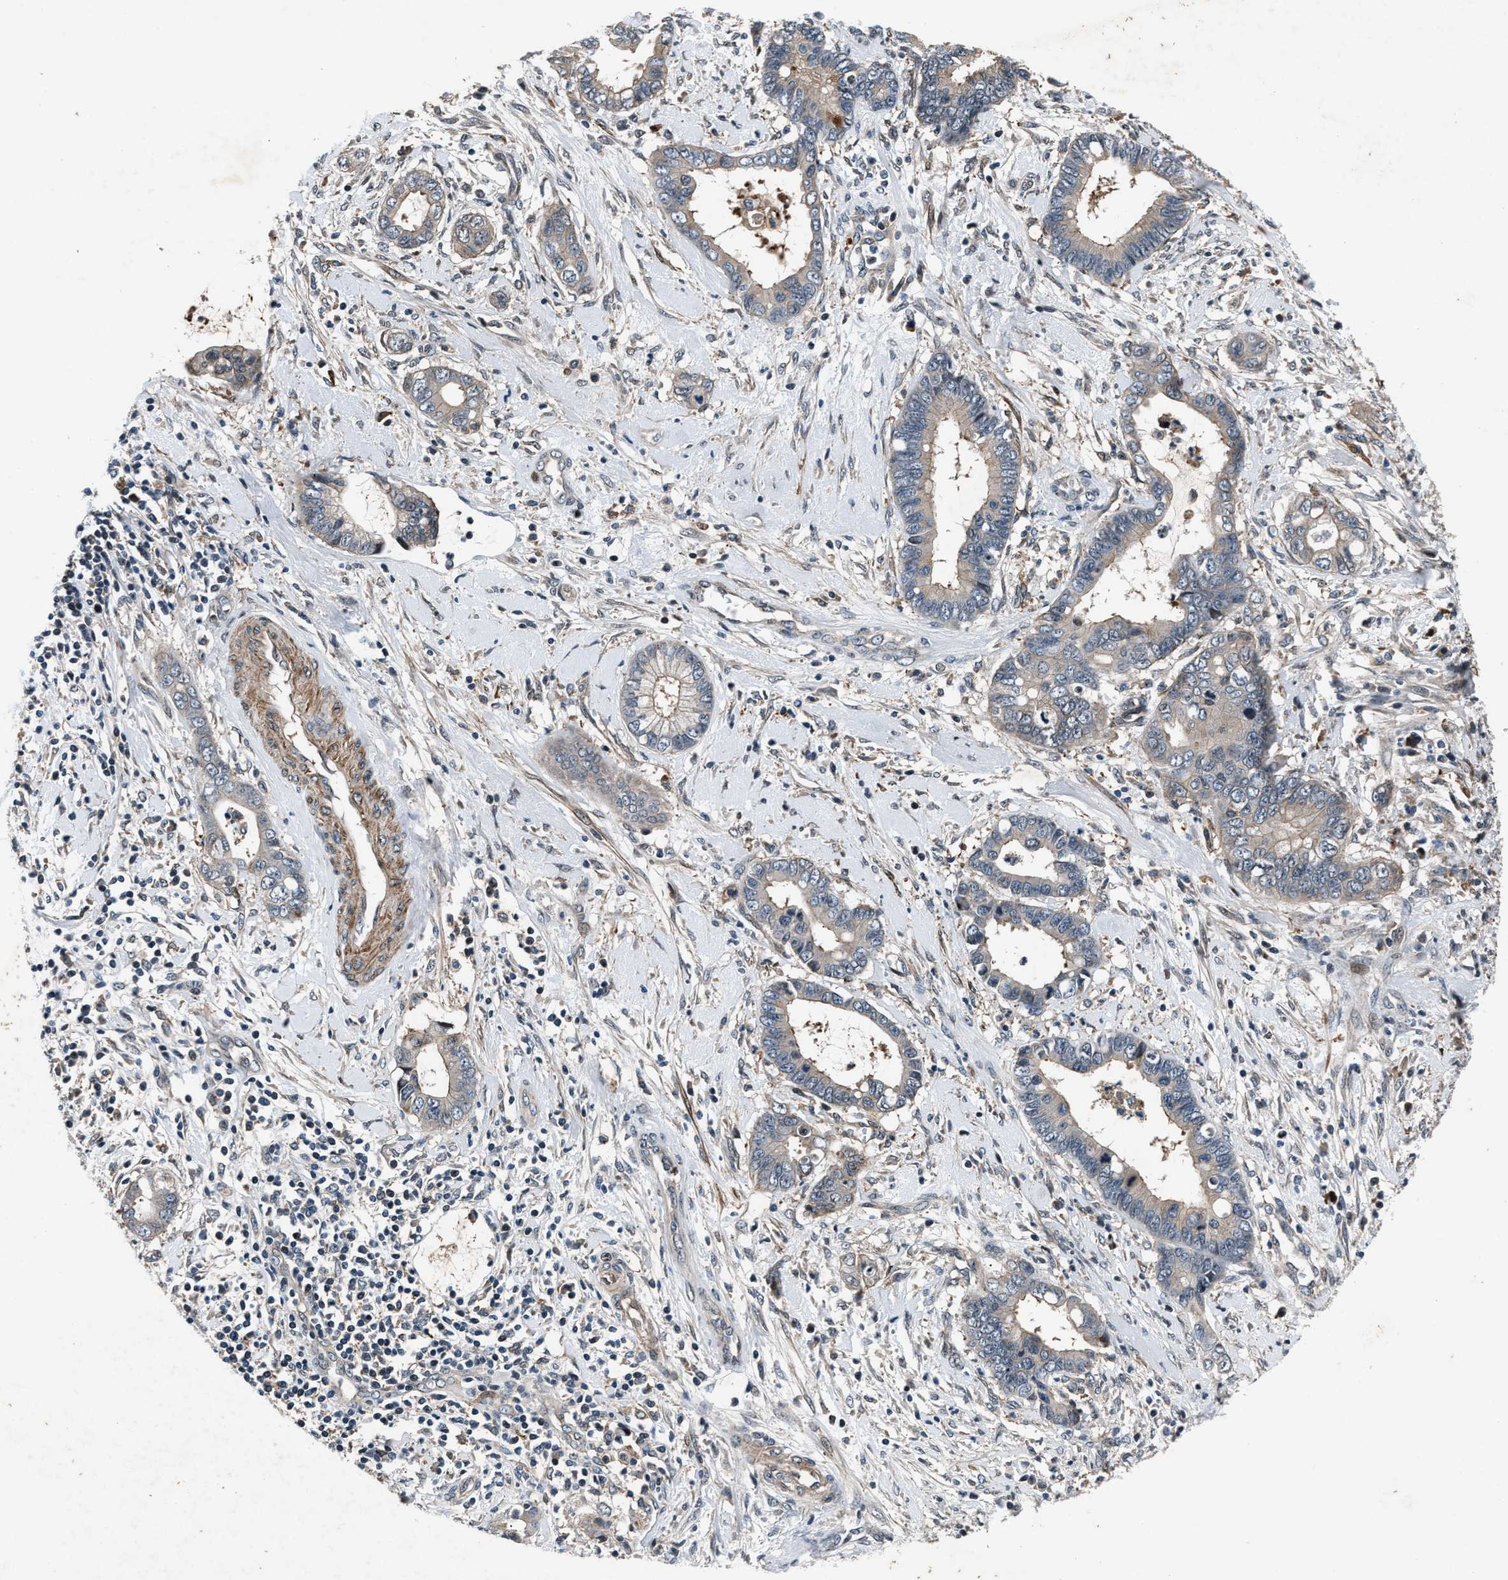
{"staining": {"intensity": "weak", "quantity": "<25%", "location": "cytoplasmic/membranous"}, "tissue": "cervical cancer", "cell_type": "Tumor cells", "image_type": "cancer", "snomed": [{"axis": "morphology", "description": "Adenocarcinoma, NOS"}, {"axis": "topography", "description": "Cervix"}], "caption": "Tumor cells are negative for brown protein staining in cervical cancer (adenocarcinoma).", "gene": "DYNC2I1", "patient": {"sex": "female", "age": 44}}